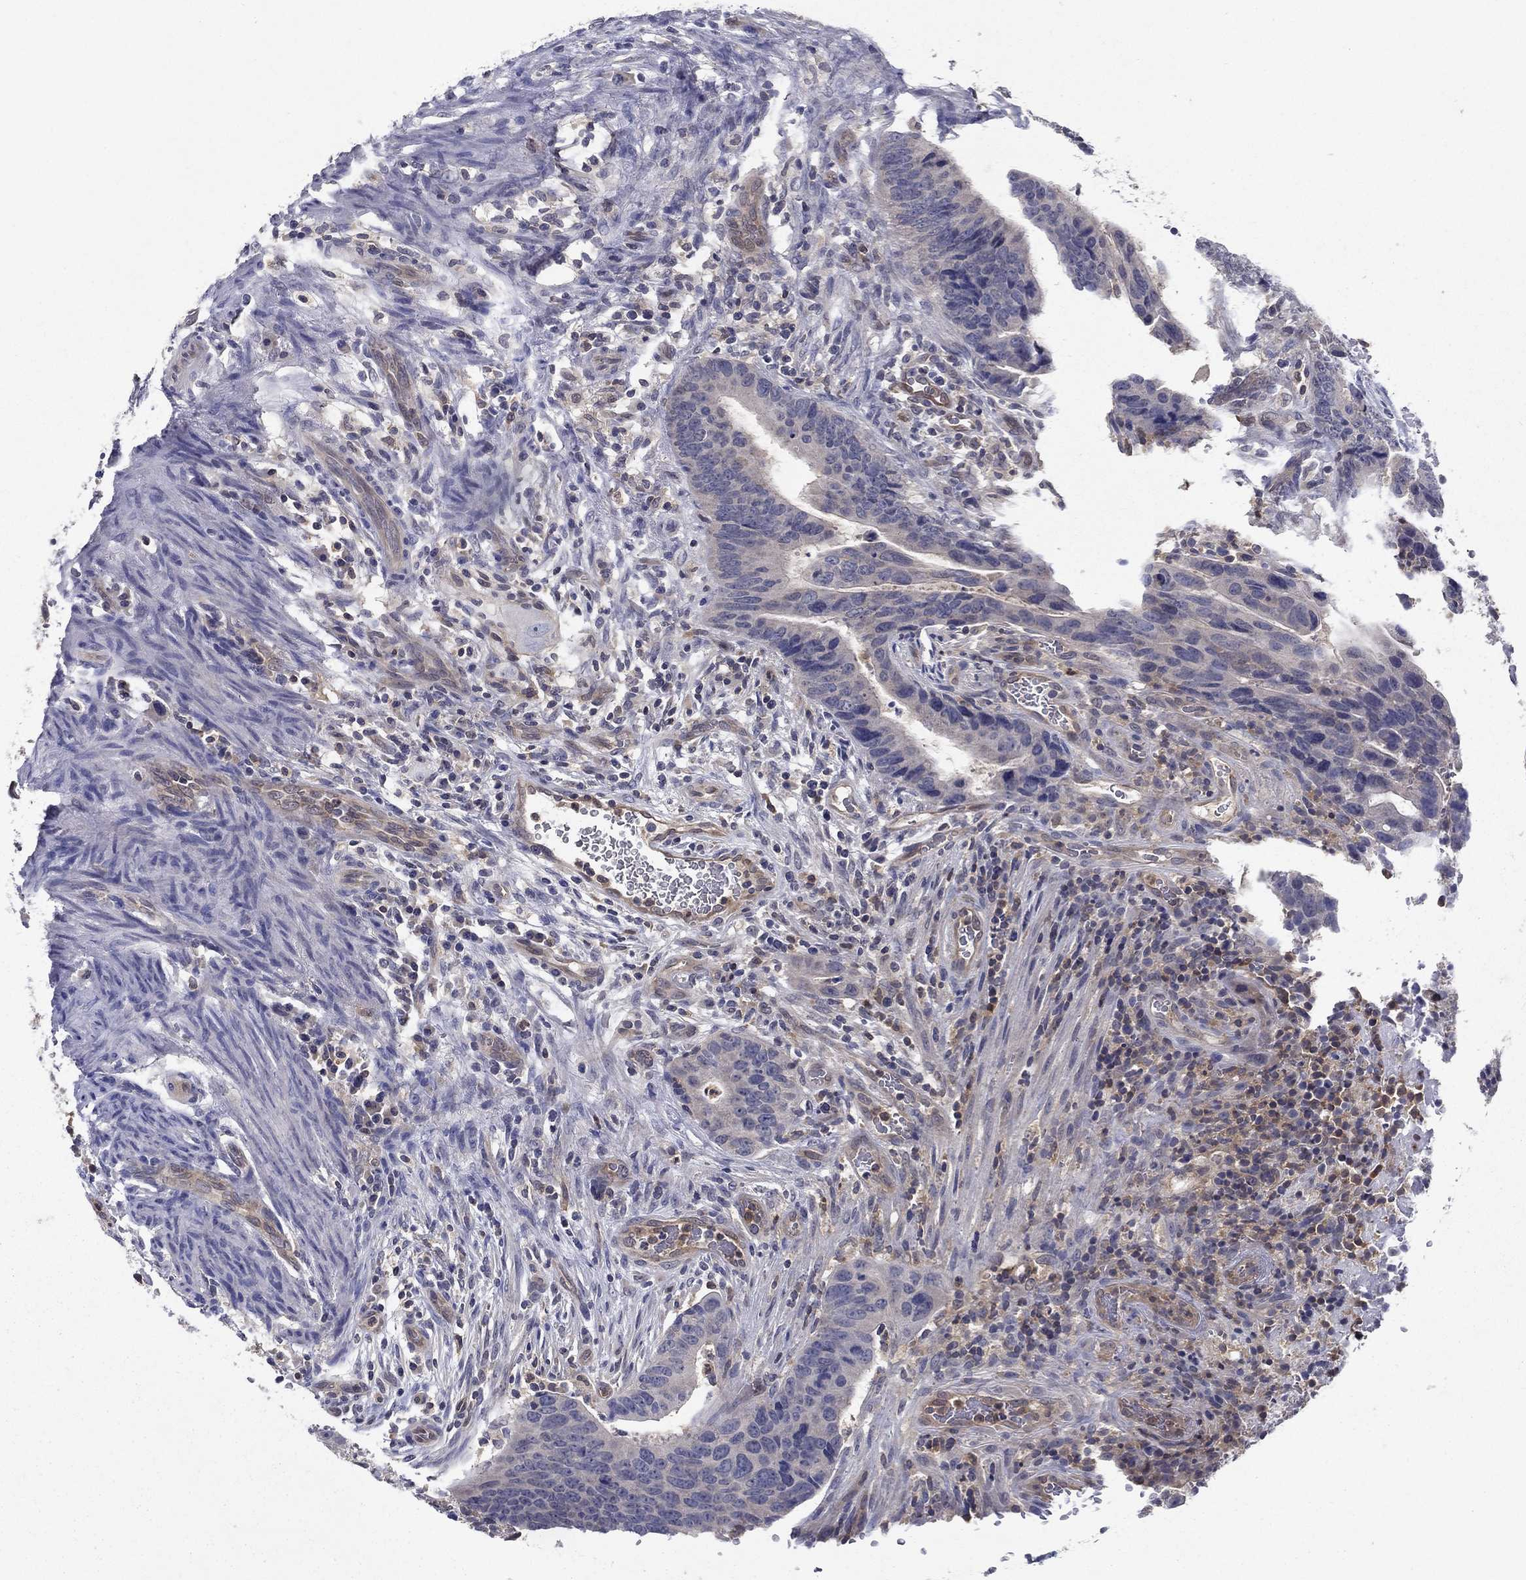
{"staining": {"intensity": "negative", "quantity": "none", "location": "none"}, "tissue": "colorectal cancer", "cell_type": "Tumor cells", "image_type": "cancer", "snomed": [{"axis": "morphology", "description": "Adenocarcinoma, NOS"}, {"axis": "topography", "description": "Colon"}], "caption": "Immunohistochemistry of human colorectal adenocarcinoma exhibits no staining in tumor cells.", "gene": "GLTP", "patient": {"sex": "female", "age": 56}}